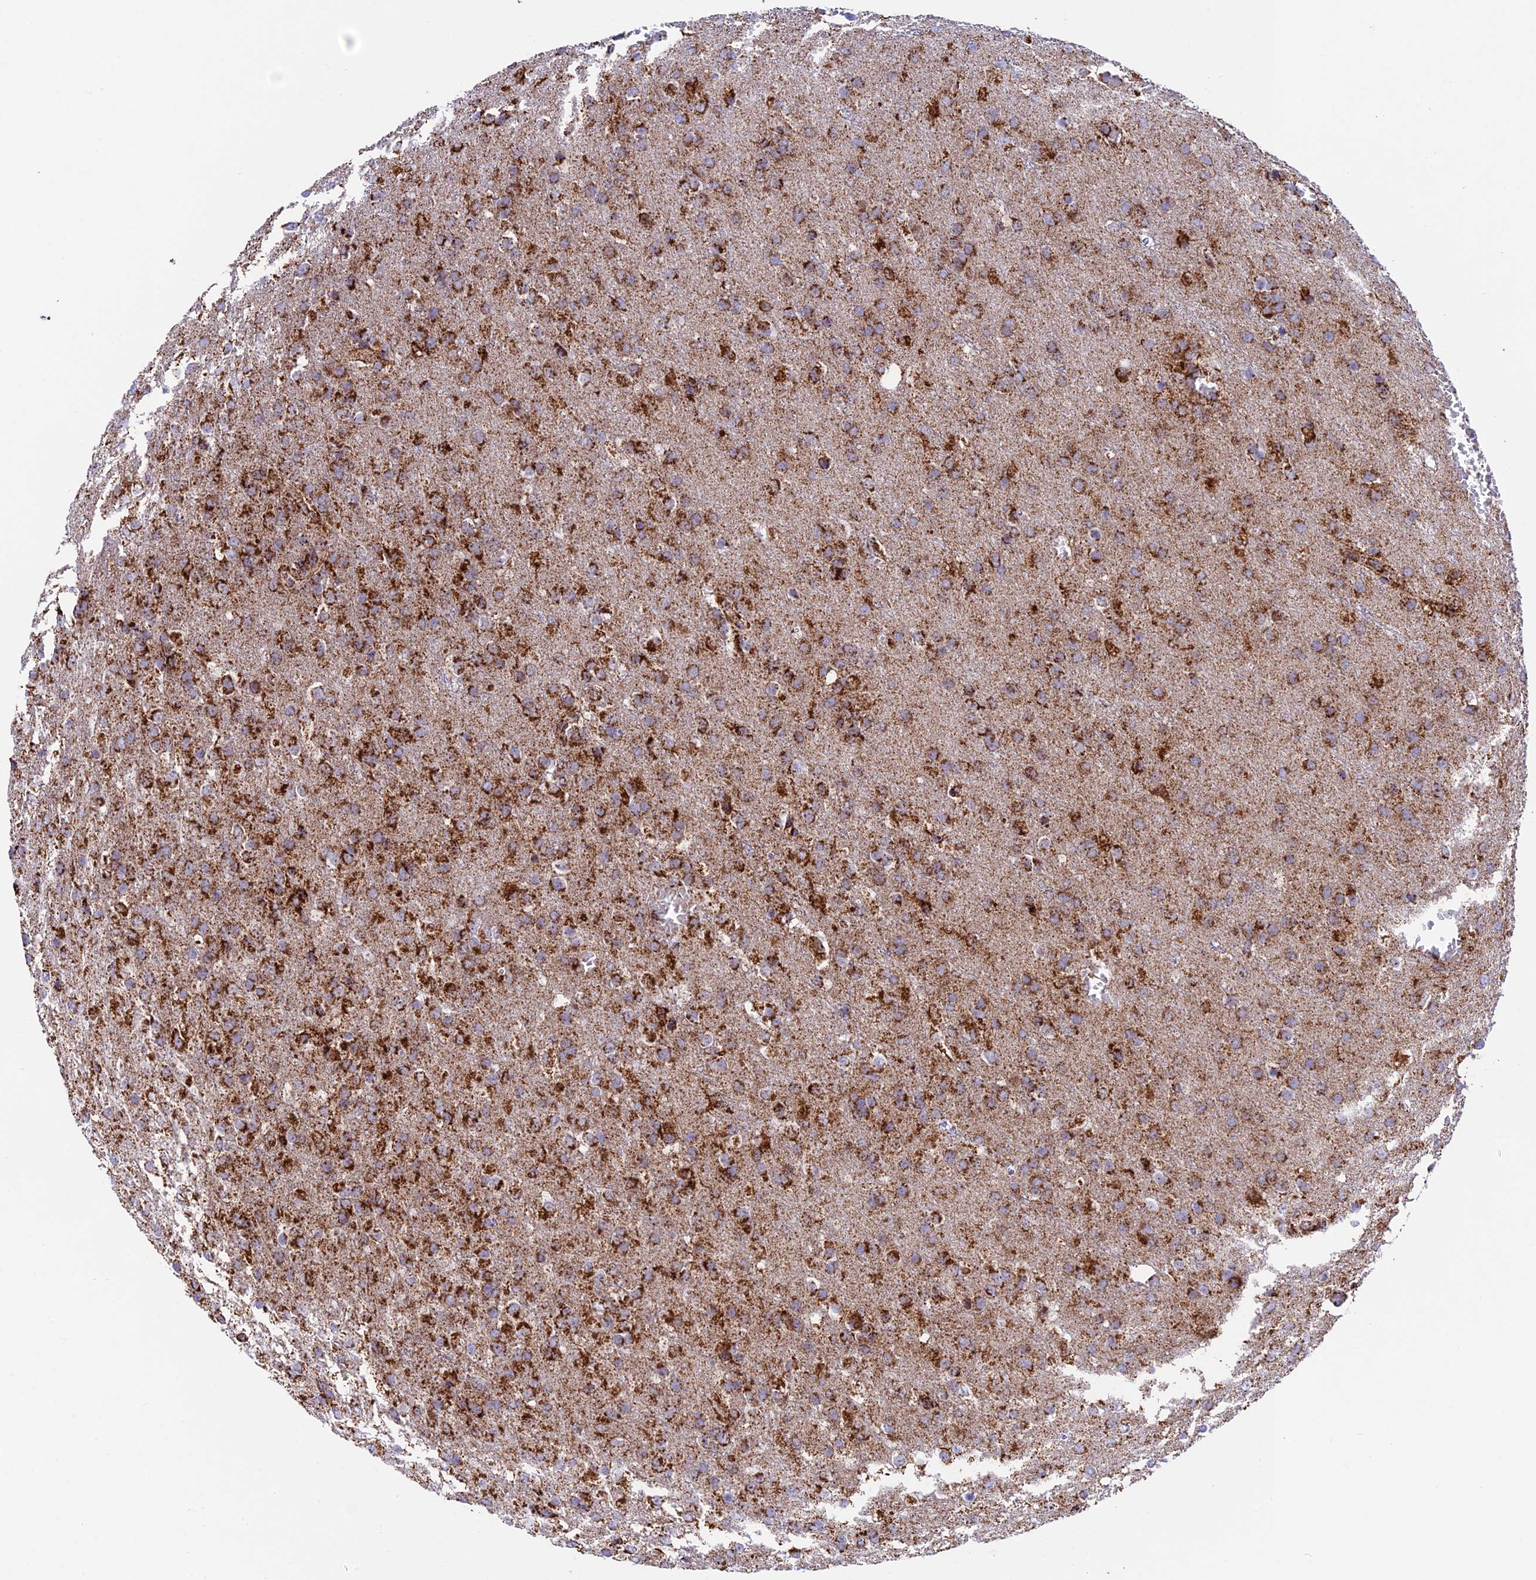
{"staining": {"intensity": "strong", "quantity": "25%-75%", "location": "cytoplasmic/membranous"}, "tissue": "glioma", "cell_type": "Tumor cells", "image_type": "cancer", "snomed": [{"axis": "morphology", "description": "Glioma, malignant, High grade"}, {"axis": "topography", "description": "Brain"}], "caption": "Immunohistochemistry (DAB (3,3'-diaminobenzidine)) staining of human malignant high-grade glioma shows strong cytoplasmic/membranous protein expression in approximately 25%-75% of tumor cells.", "gene": "CHCHD3", "patient": {"sex": "female", "age": 74}}